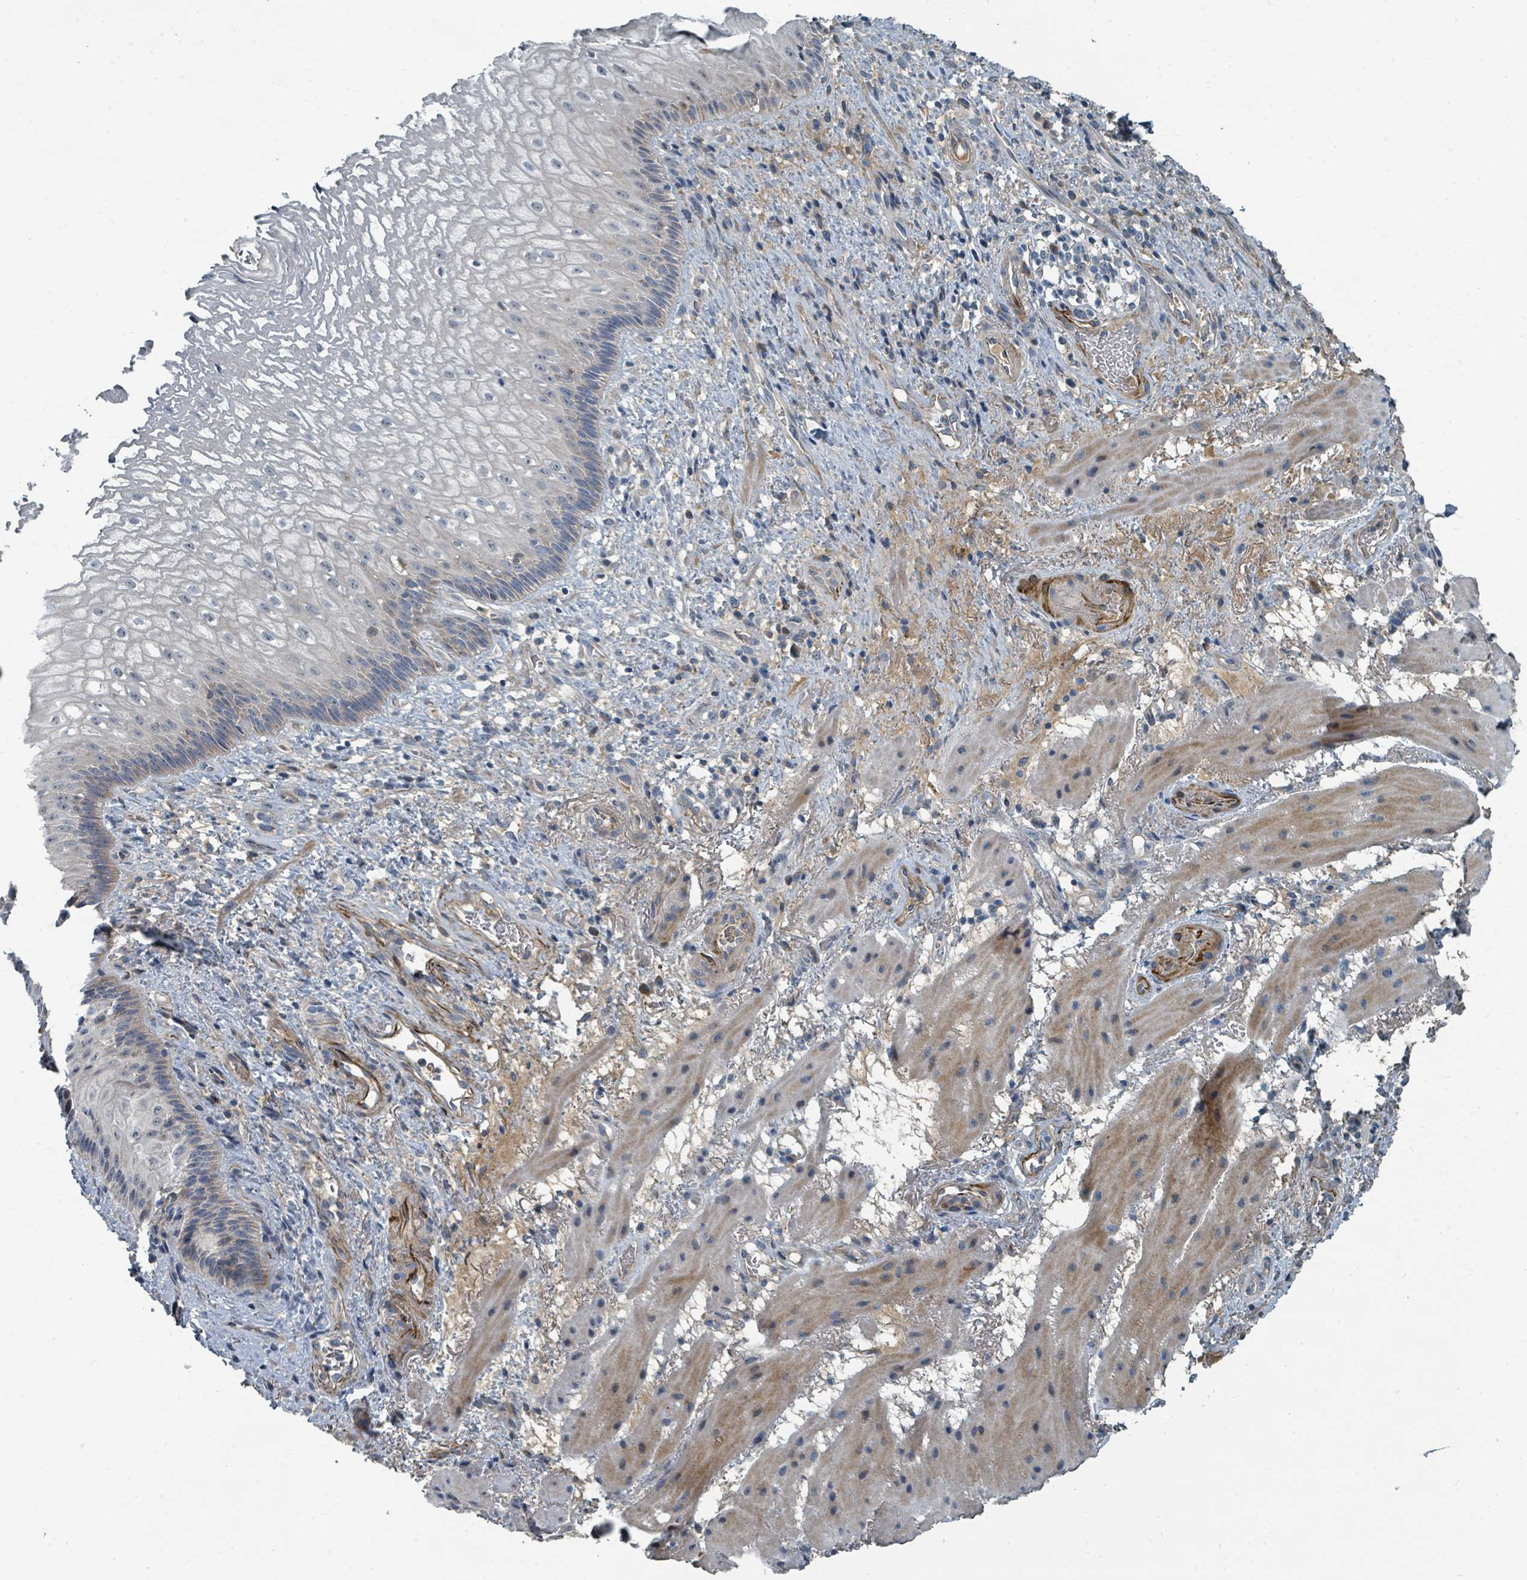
{"staining": {"intensity": "weak", "quantity": "25%-75%", "location": "cytoplasmic/membranous"}, "tissue": "esophagus", "cell_type": "Squamous epithelial cells", "image_type": "normal", "snomed": [{"axis": "morphology", "description": "Normal tissue, NOS"}, {"axis": "topography", "description": "Esophagus"}], "caption": "This micrograph reveals immunohistochemistry staining of unremarkable human esophagus, with low weak cytoplasmic/membranous positivity in approximately 25%-75% of squamous epithelial cells.", "gene": "SLC44A5", "patient": {"sex": "female", "age": 75}}